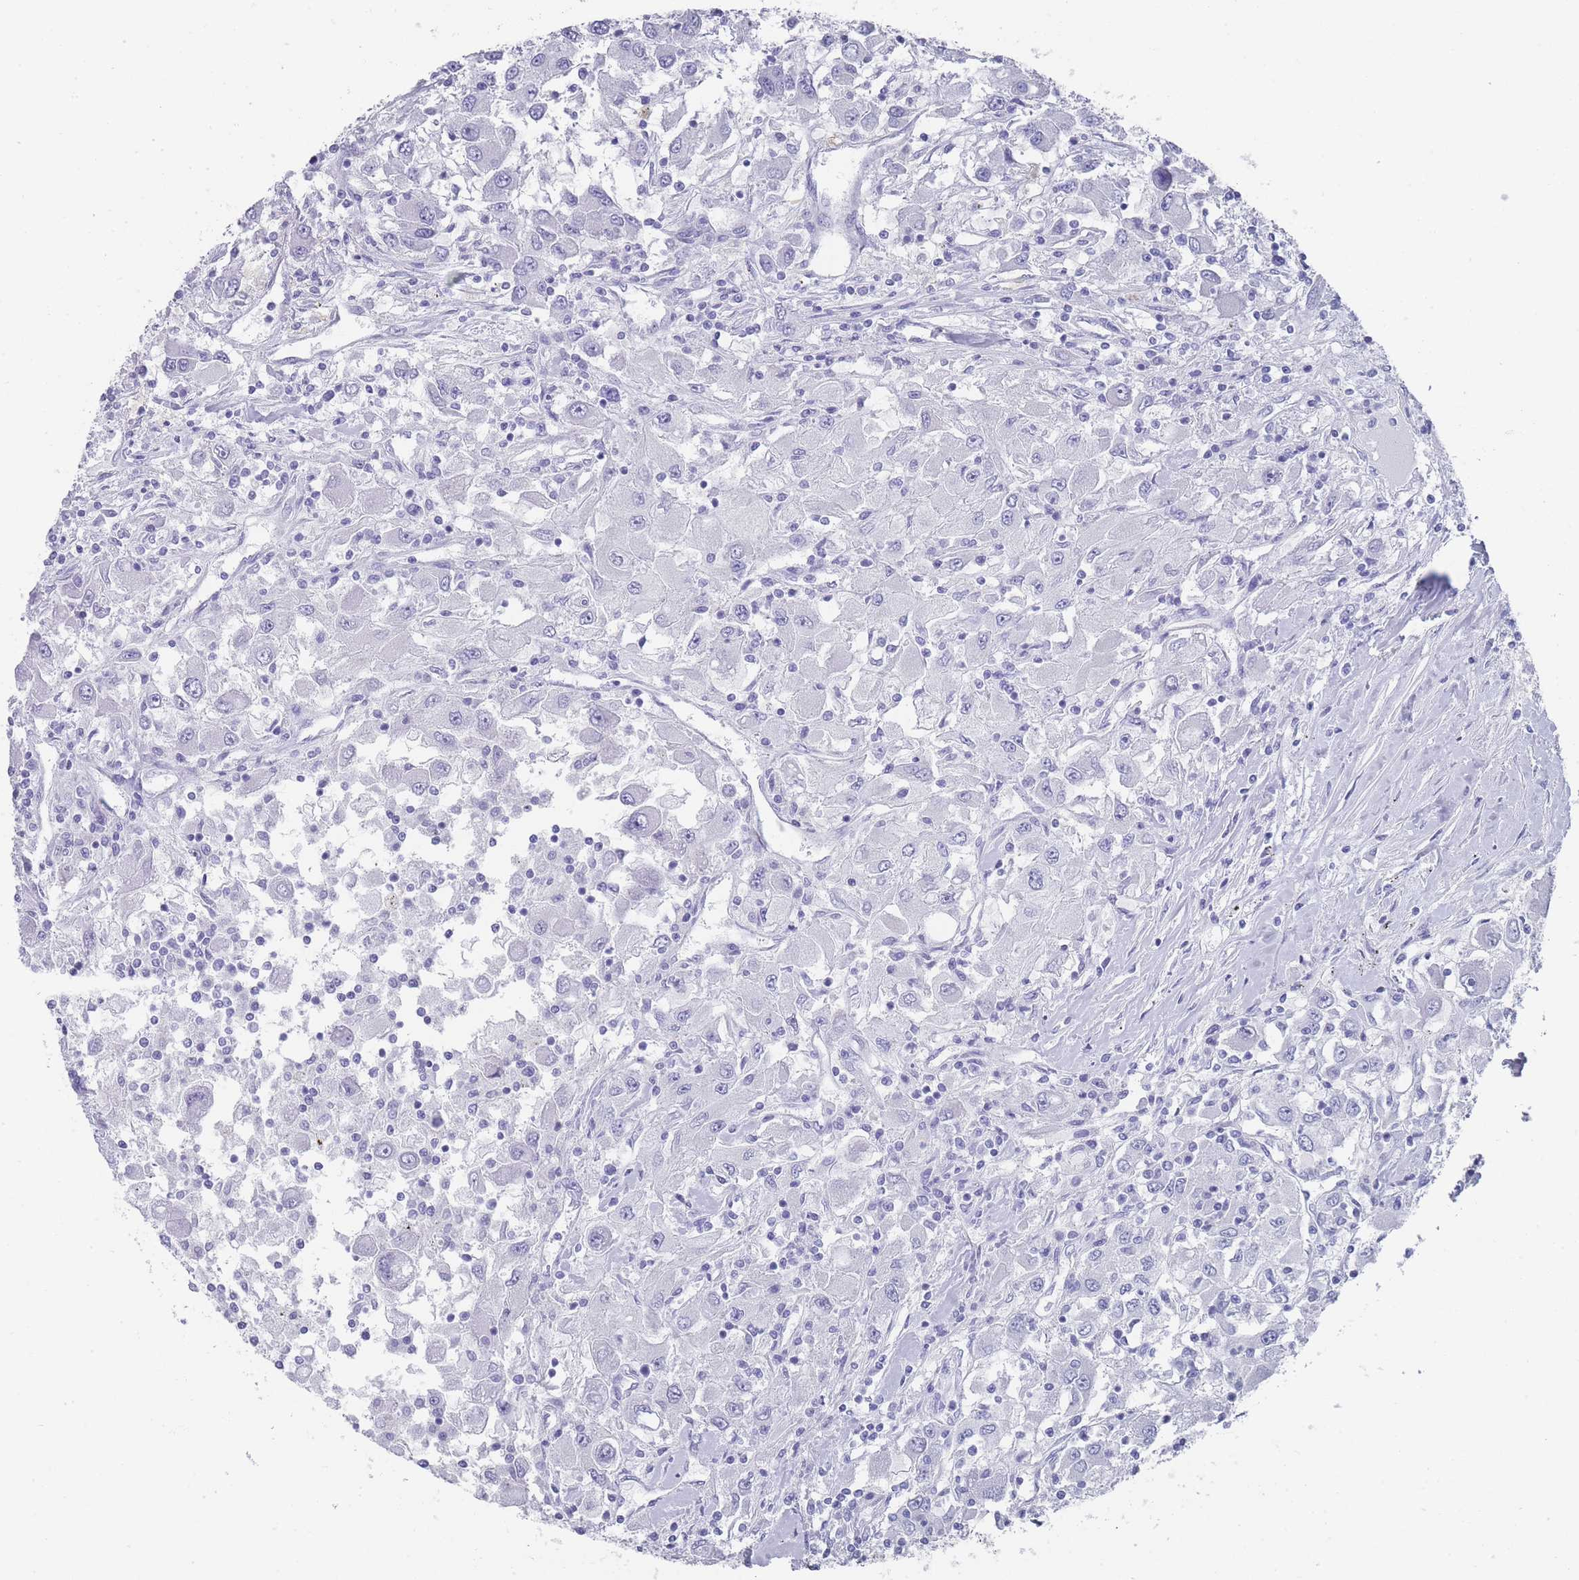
{"staining": {"intensity": "negative", "quantity": "none", "location": "none"}, "tissue": "renal cancer", "cell_type": "Tumor cells", "image_type": "cancer", "snomed": [{"axis": "morphology", "description": "Adenocarcinoma, NOS"}, {"axis": "topography", "description": "Kidney"}], "caption": "The micrograph reveals no staining of tumor cells in adenocarcinoma (renal).", "gene": "RAB2B", "patient": {"sex": "female", "age": 67}}